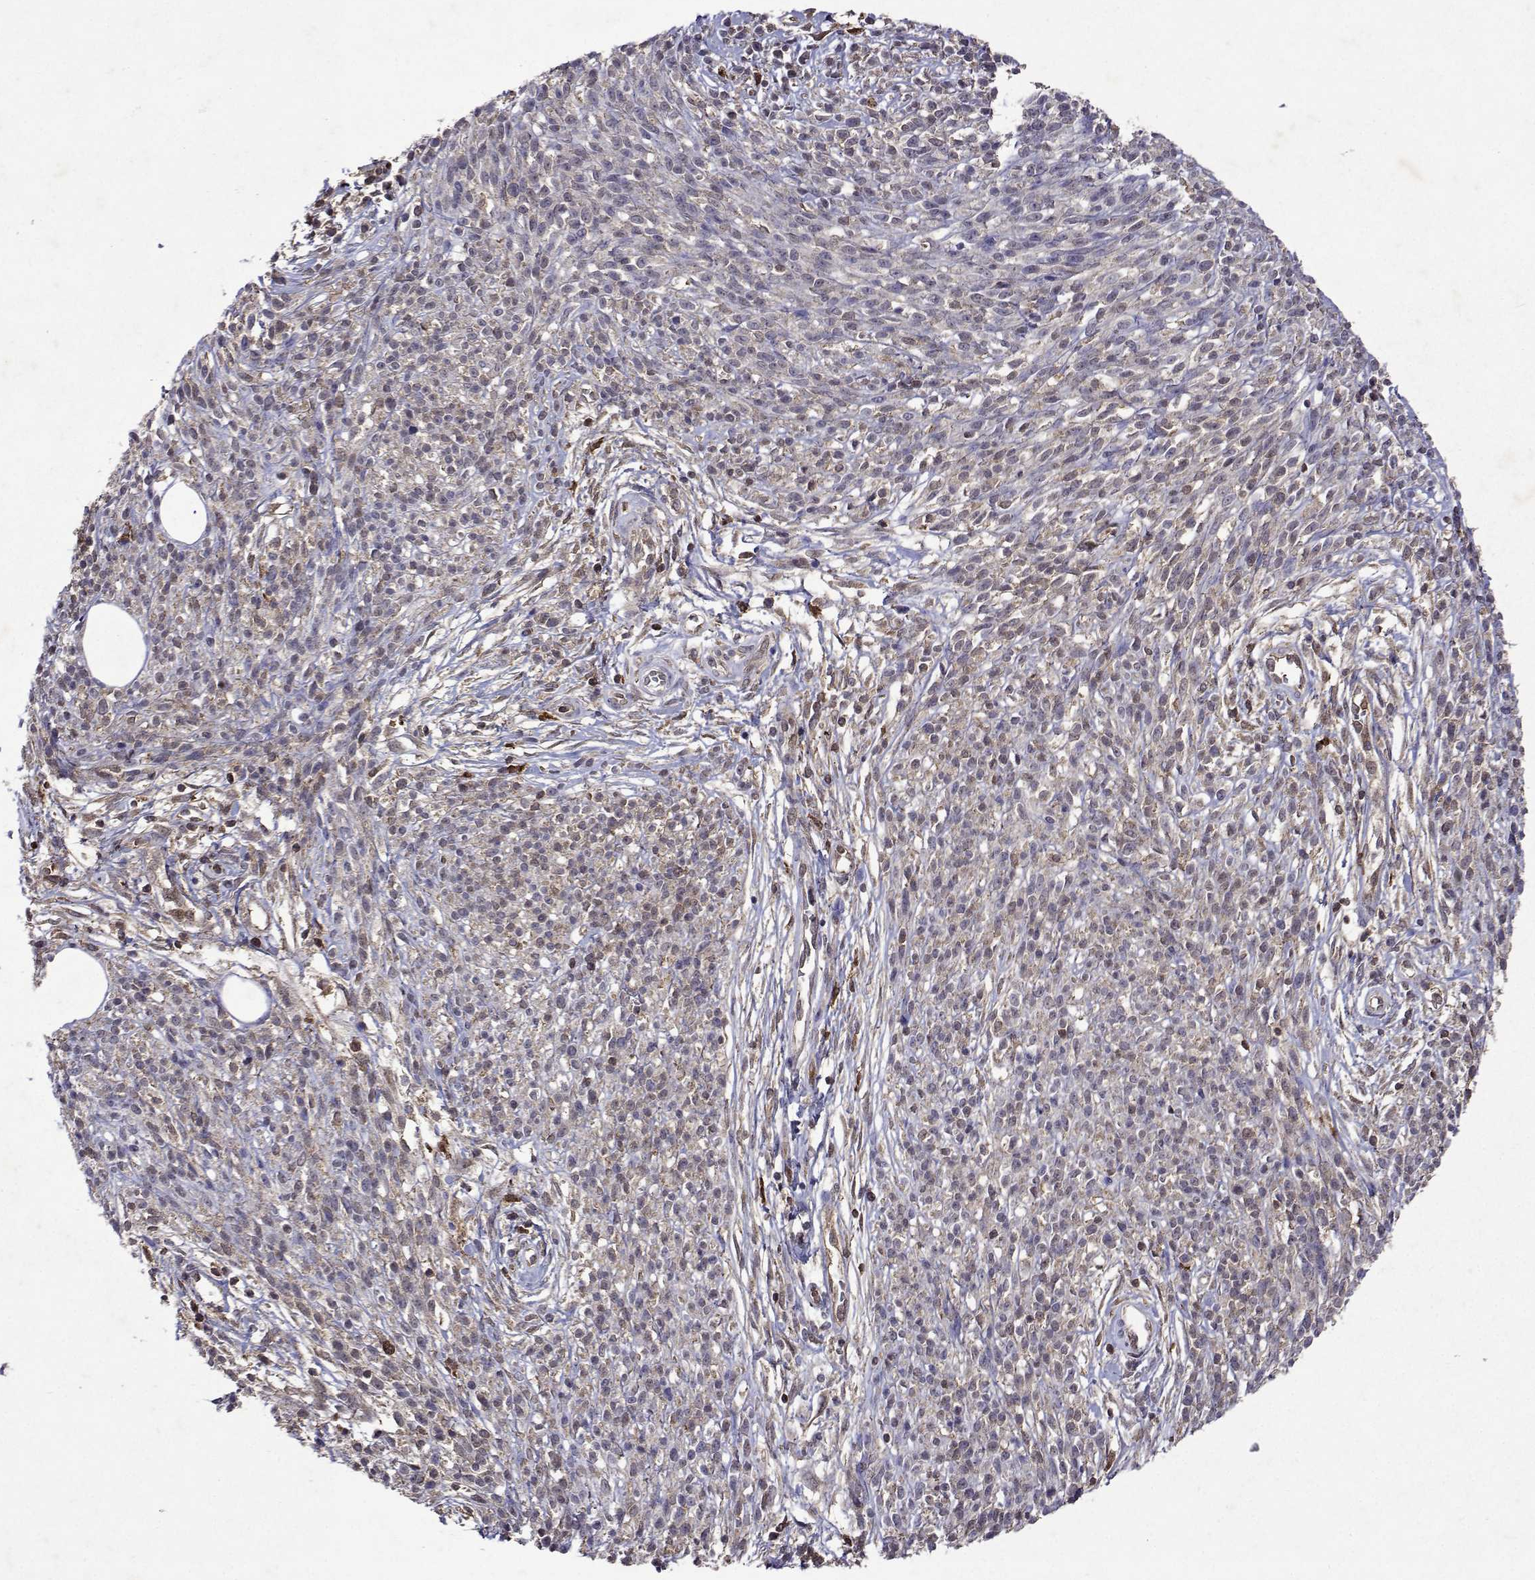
{"staining": {"intensity": "weak", "quantity": ">75%", "location": "cytoplasmic/membranous"}, "tissue": "melanoma", "cell_type": "Tumor cells", "image_type": "cancer", "snomed": [{"axis": "morphology", "description": "Malignant melanoma, NOS"}, {"axis": "topography", "description": "Skin"}, {"axis": "topography", "description": "Skin of trunk"}], "caption": "Melanoma stained with IHC shows weak cytoplasmic/membranous expression in approximately >75% of tumor cells.", "gene": "APAF1", "patient": {"sex": "male", "age": 74}}